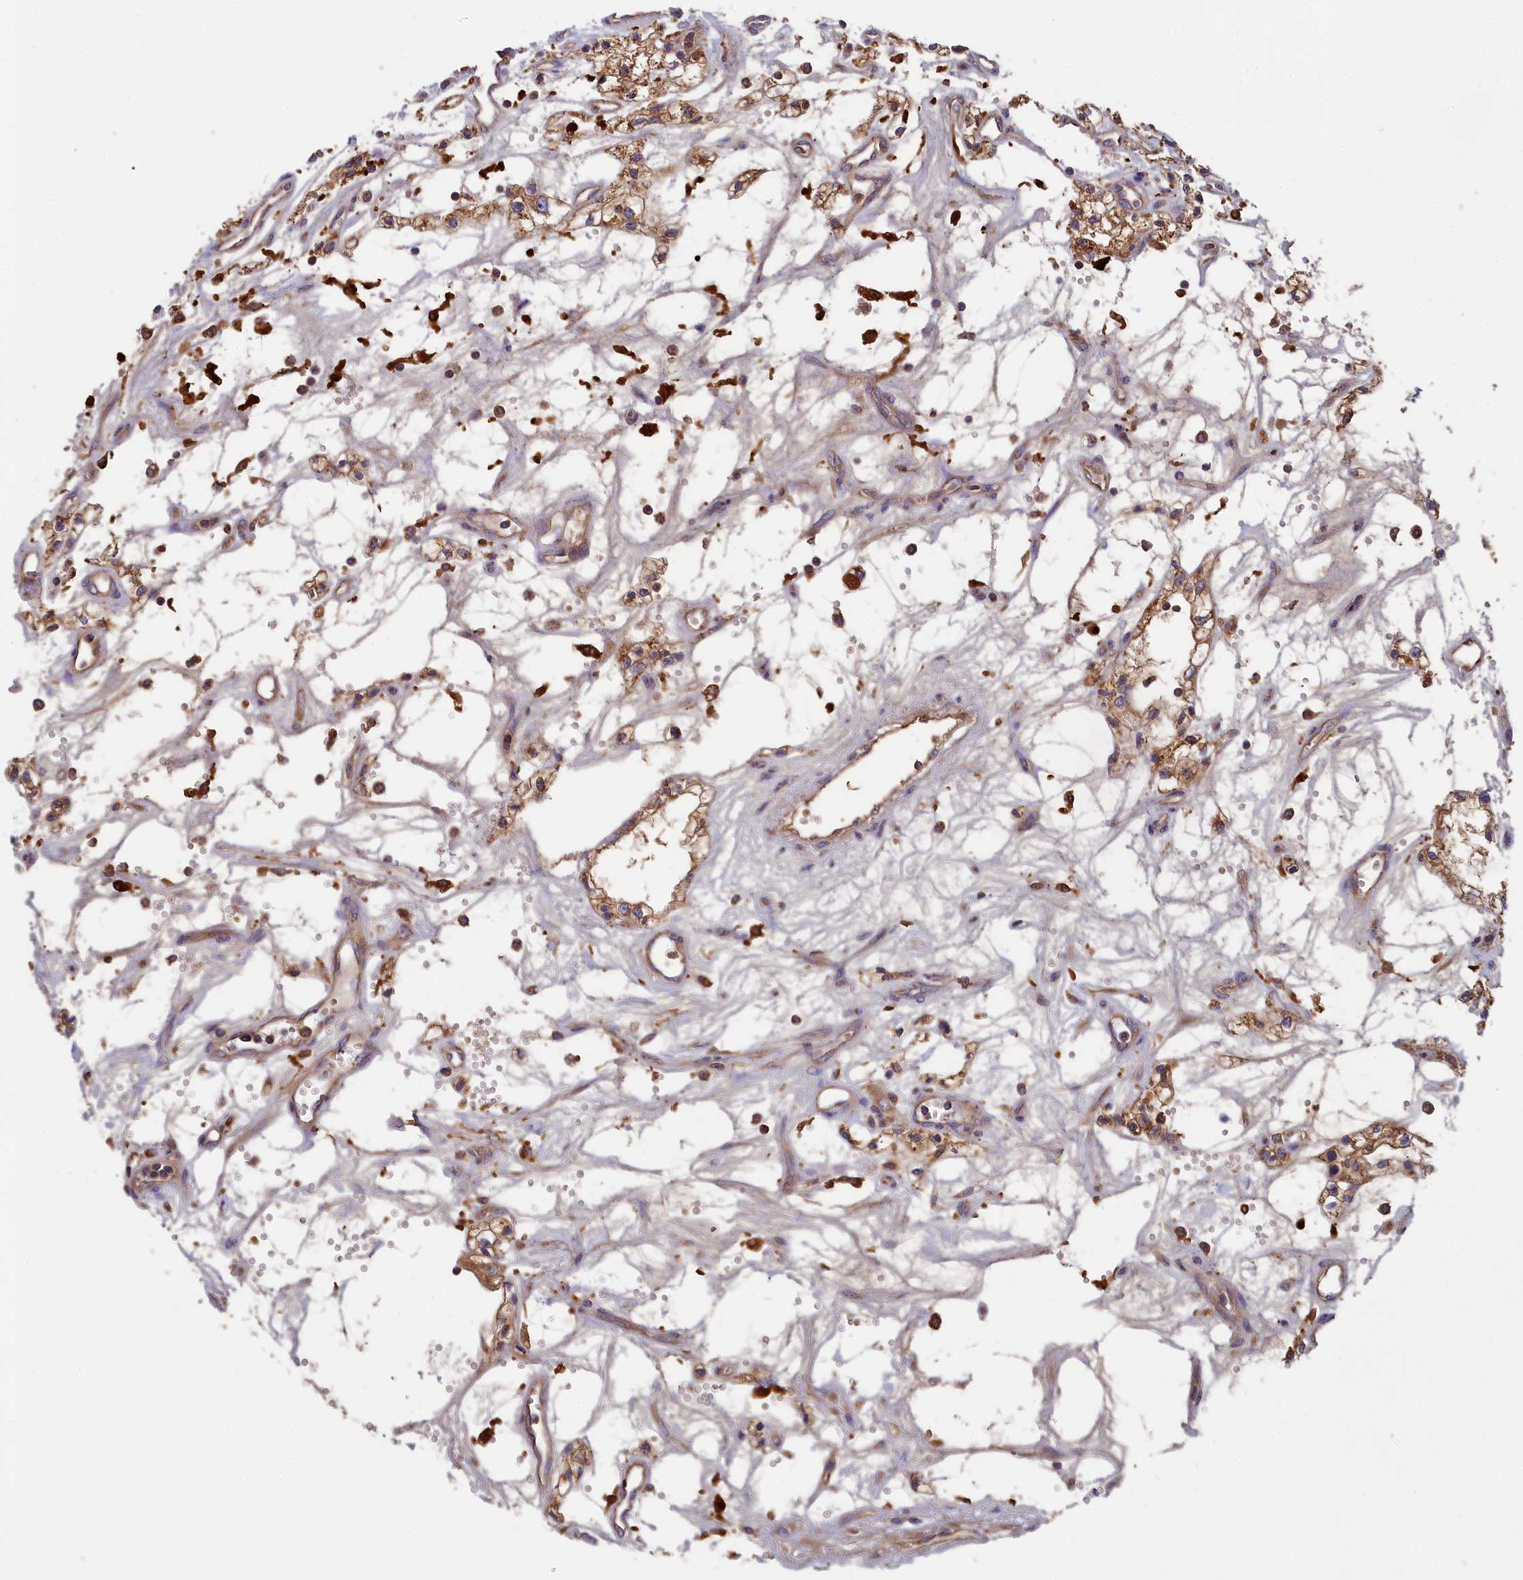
{"staining": {"intensity": "moderate", "quantity": ">75%", "location": "cytoplasmic/membranous"}, "tissue": "renal cancer", "cell_type": "Tumor cells", "image_type": "cancer", "snomed": [{"axis": "morphology", "description": "Adenocarcinoma, NOS"}, {"axis": "topography", "description": "Kidney"}], "caption": "Renal adenocarcinoma stained with immunohistochemistry shows moderate cytoplasmic/membranous expression in about >75% of tumor cells.", "gene": "SEC31B", "patient": {"sex": "male", "age": 59}}